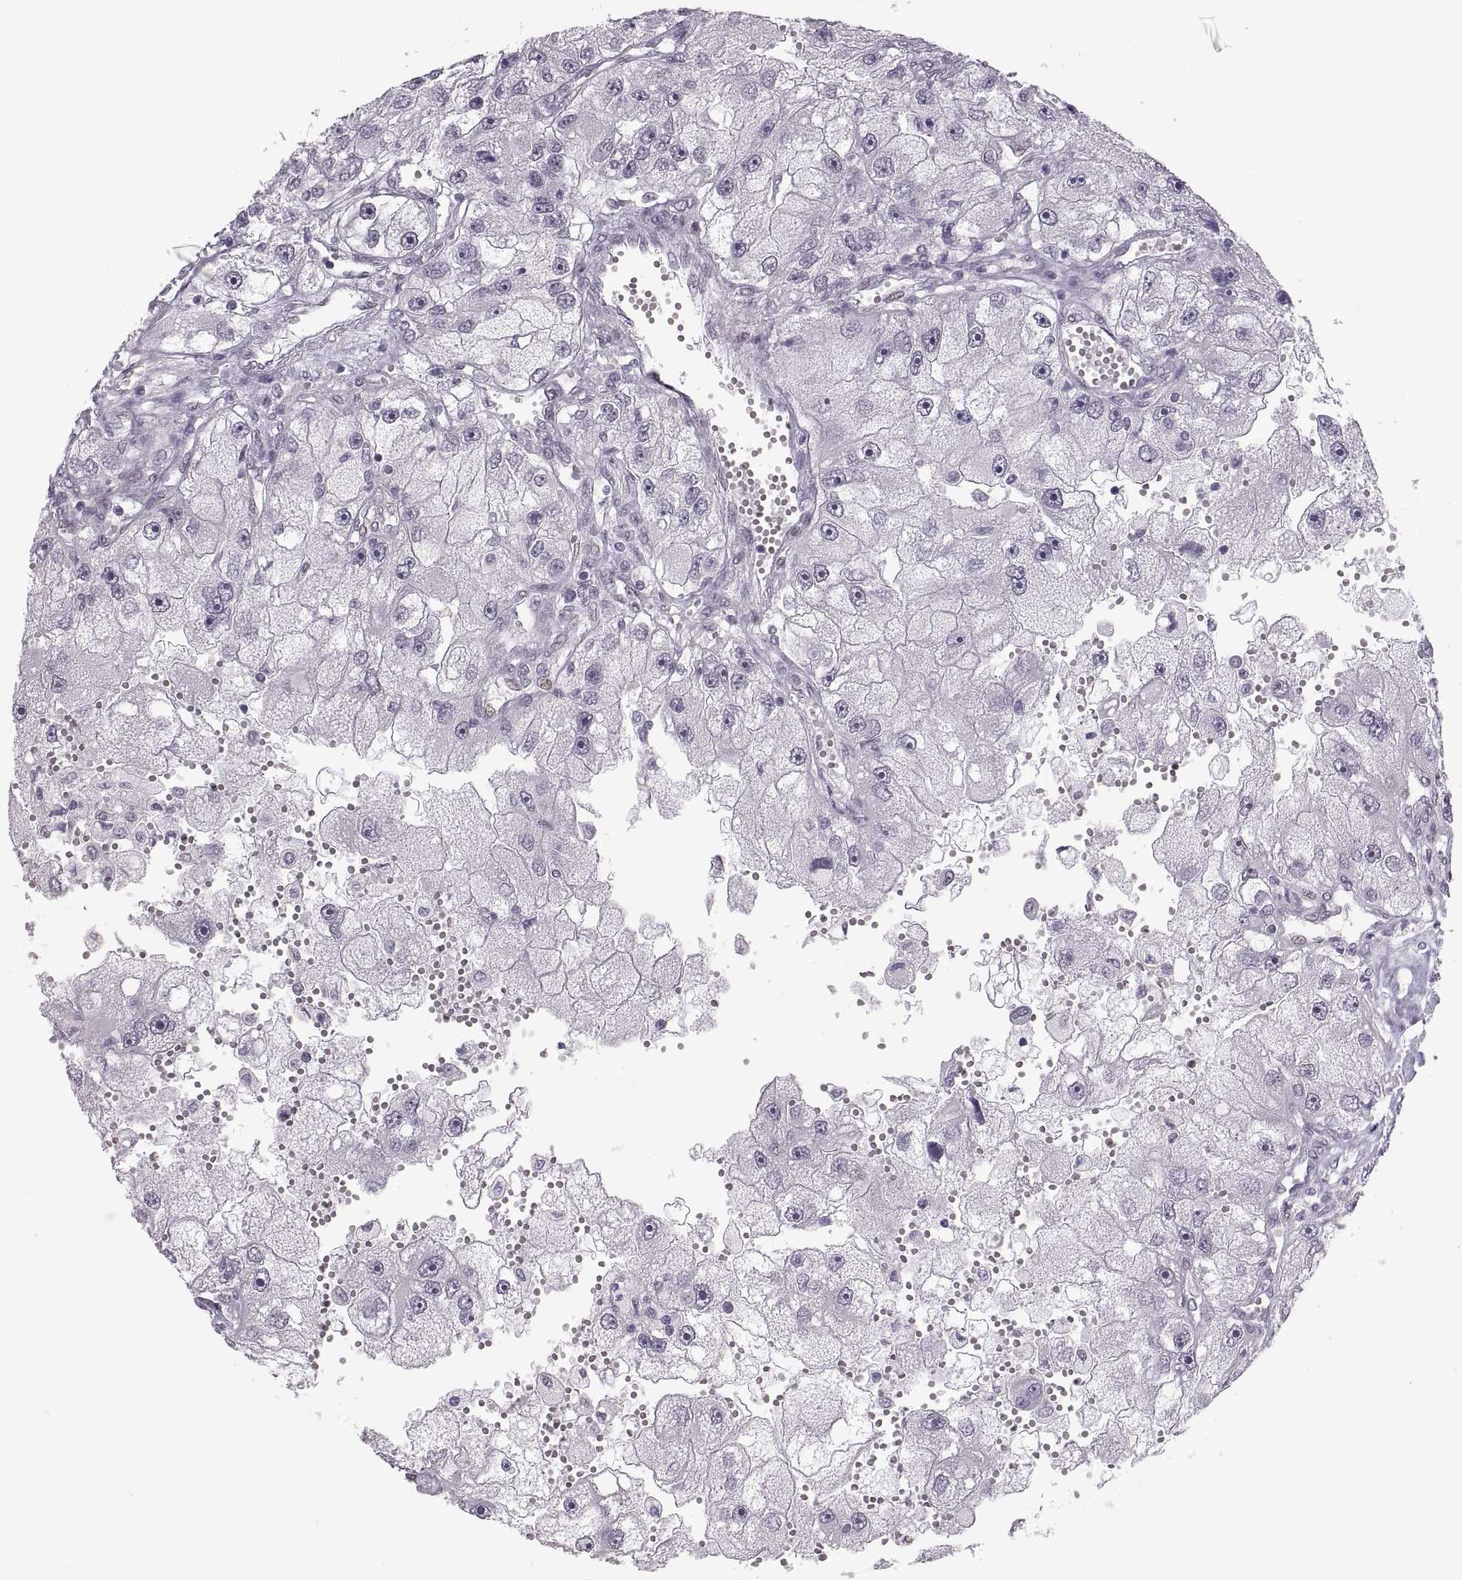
{"staining": {"intensity": "moderate", "quantity": "<25%", "location": "nuclear"}, "tissue": "renal cancer", "cell_type": "Tumor cells", "image_type": "cancer", "snomed": [{"axis": "morphology", "description": "Adenocarcinoma, NOS"}, {"axis": "topography", "description": "Kidney"}], "caption": "Protein expression by IHC demonstrates moderate nuclear positivity in approximately <25% of tumor cells in adenocarcinoma (renal). (DAB = brown stain, brightfield microscopy at high magnification).", "gene": "NANOS3", "patient": {"sex": "male", "age": 63}}